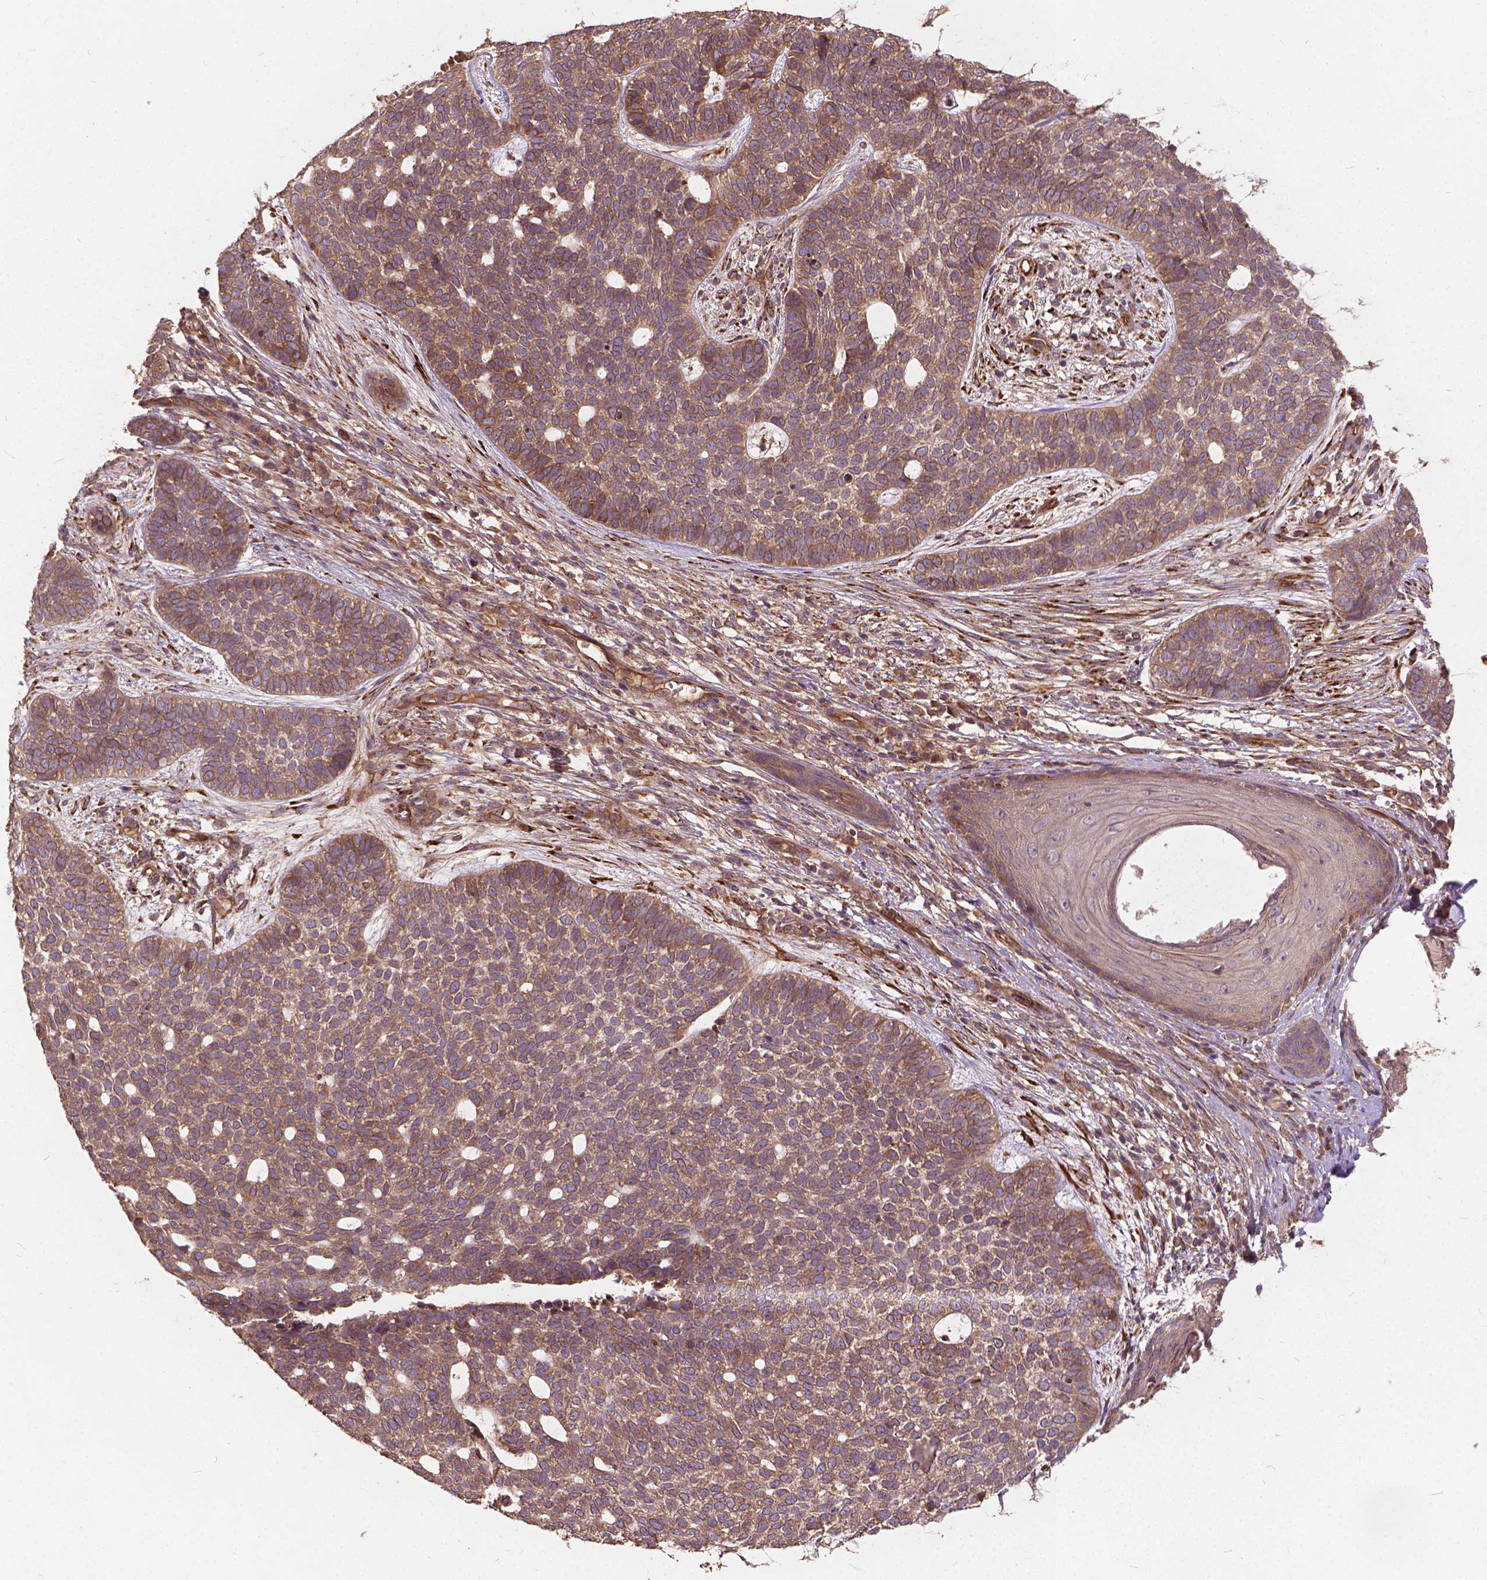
{"staining": {"intensity": "moderate", "quantity": ">75%", "location": "cytoplasmic/membranous"}, "tissue": "skin cancer", "cell_type": "Tumor cells", "image_type": "cancer", "snomed": [{"axis": "morphology", "description": "Basal cell carcinoma"}, {"axis": "topography", "description": "Skin"}], "caption": "Brown immunohistochemical staining in skin cancer reveals moderate cytoplasmic/membranous staining in approximately >75% of tumor cells.", "gene": "UBXN2A", "patient": {"sex": "female", "age": 69}}